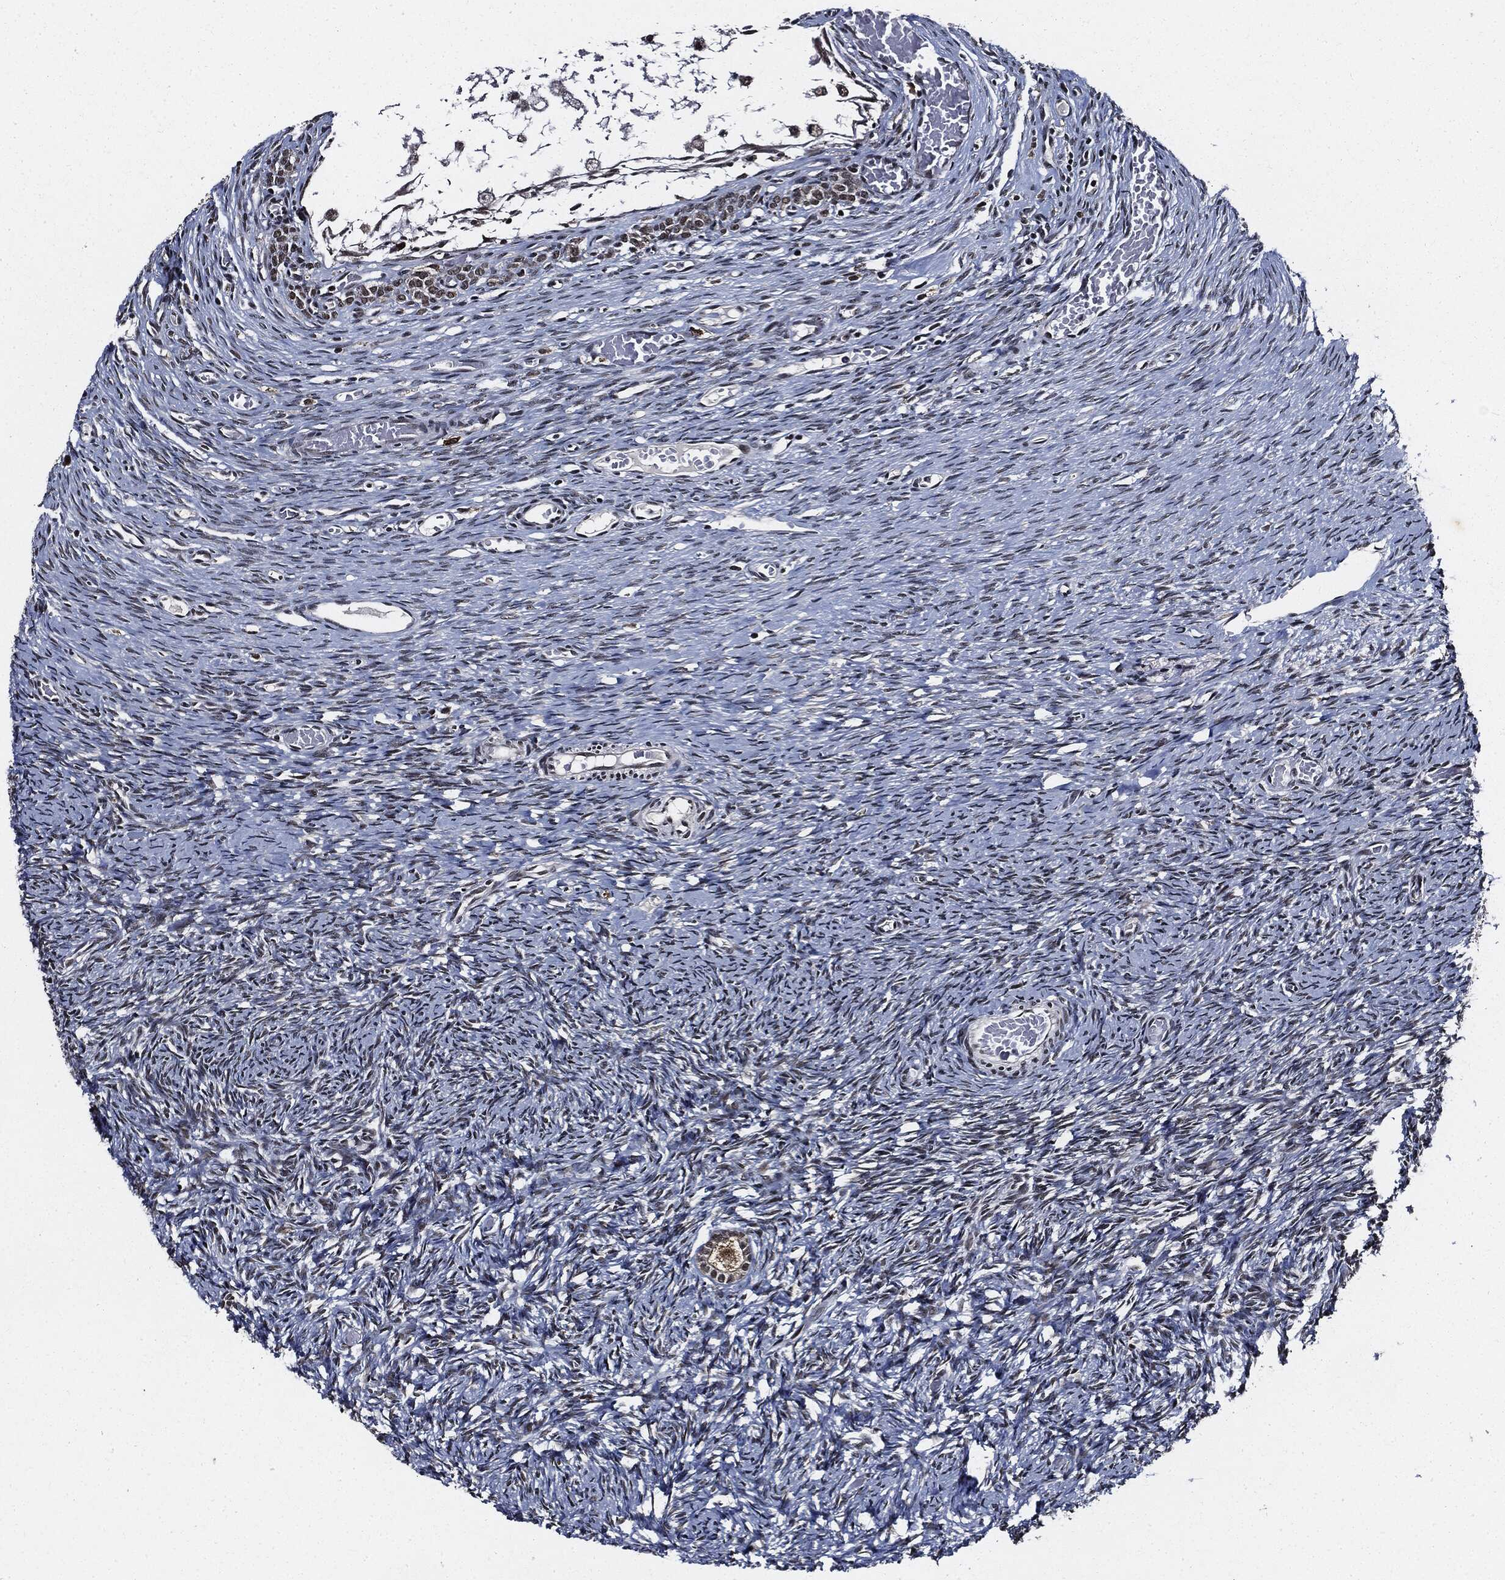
{"staining": {"intensity": "weak", "quantity": "25%-75%", "location": "nuclear"}, "tissue": "ovary", "cell_type": "Follicle cells", "image_type": "normal", "snomed": [{"axis": "morphology", "description": "Normal tissue, NOS"}, {"axis": "topography", "description": "Ovary"}], "caption": "IHC image of normal ovary: human ovary stained using IHC displays low levels of weak protein expression localized specifically in the nuclear of follicle cells, appearing as a nuclear brown color.", "gene": "SUGT1", "patient": {"sex": "female", "age": 39}}